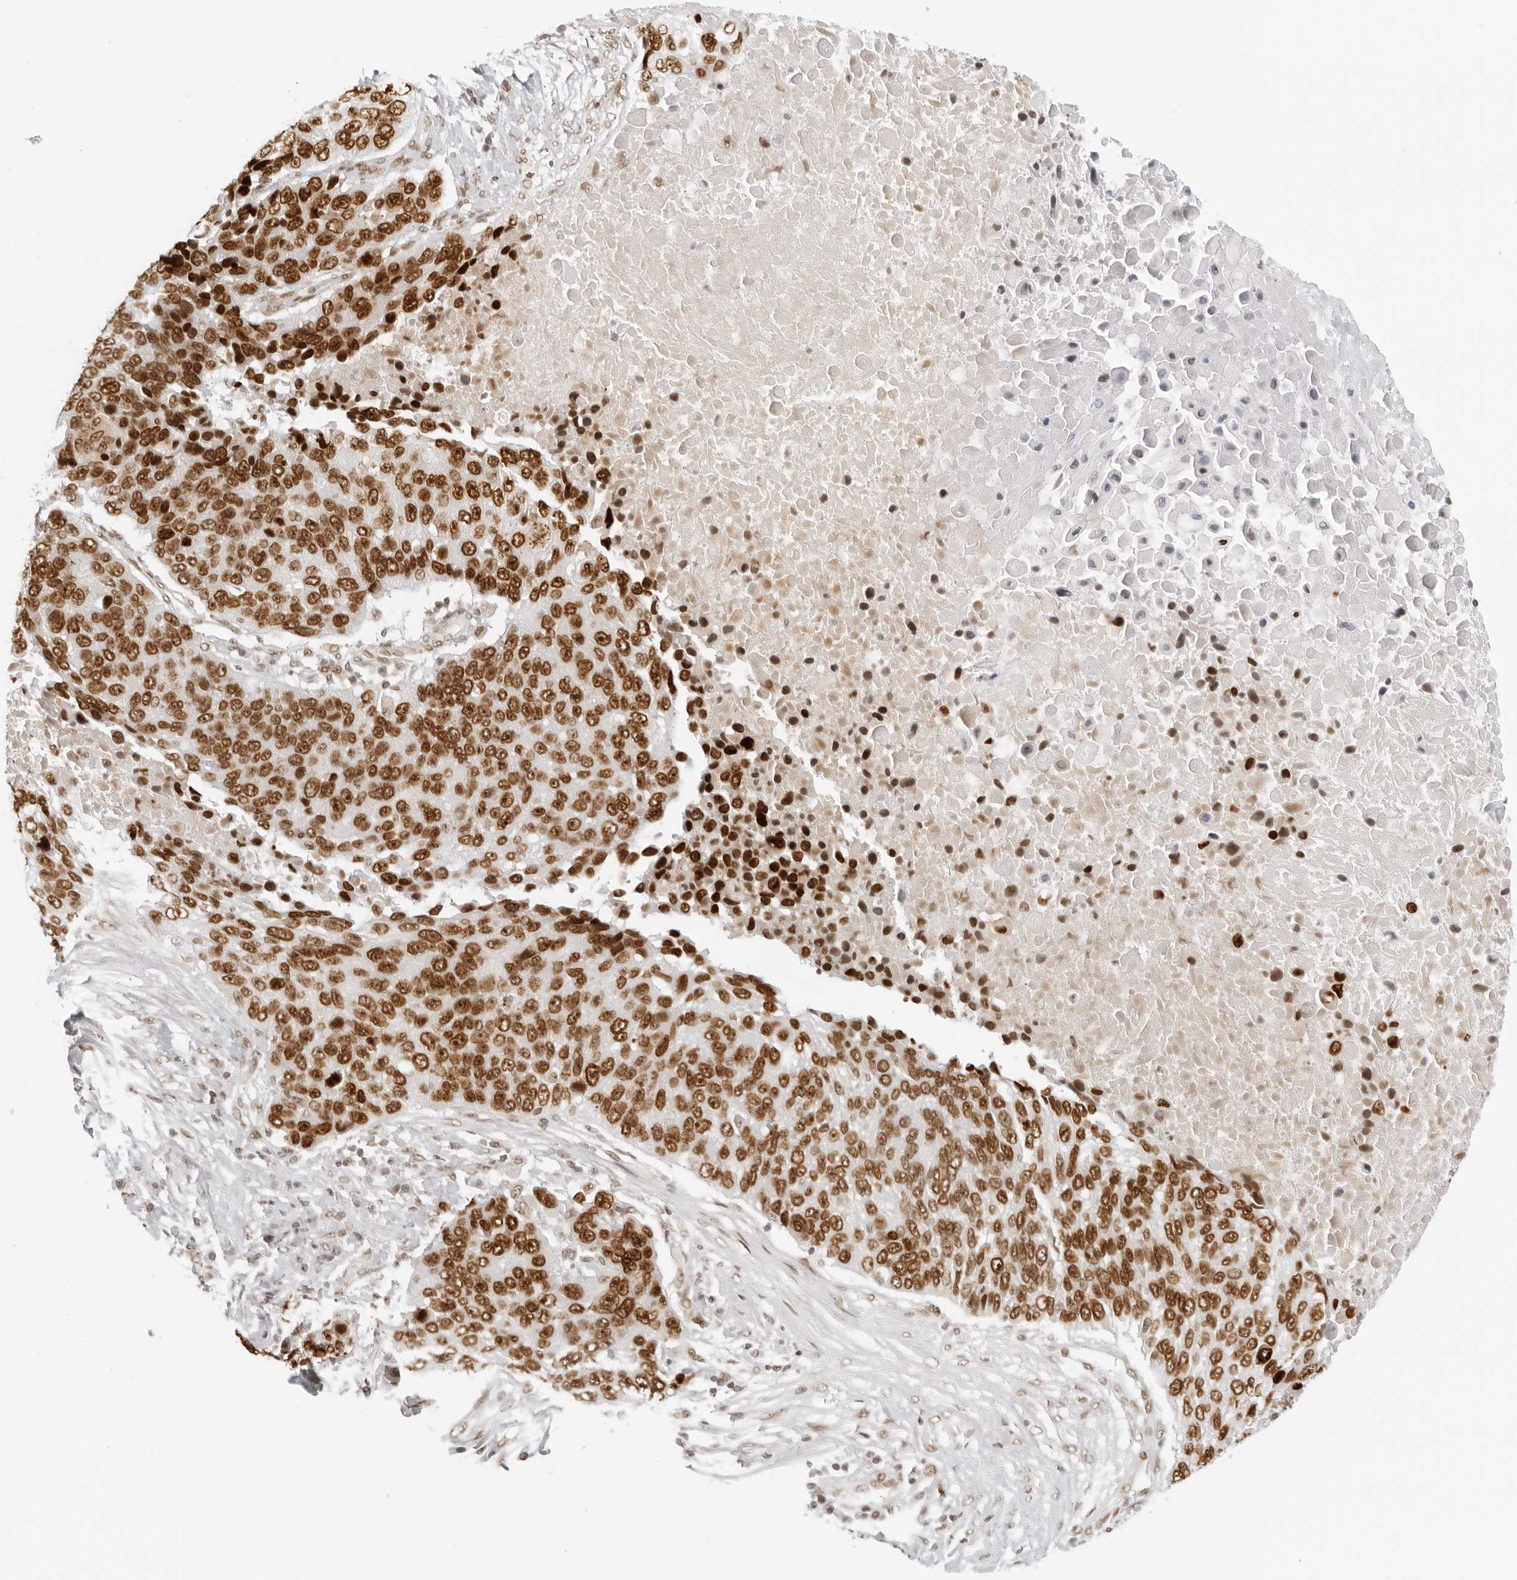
{"staining": {"intensity": "strong", "quantity": ">75%", "location": "nuclear"}, "tissue": "lung cancer", "cell_type": "Tumor cells", "image_type": "cancer", "snomed": [{"axis": "morphology", "description": "Squamous cell carcinoma, NOS"}, {"axis": "topography", "description": "Lung"}], "caption": "Immunohistochemical staining of lung squamous cell carcinoma demonstrates strong nuclear protein expression in approximately >75% of tumor cells.", "gene": "RCC1", "patient": {"sex": "male", "age": 66}}